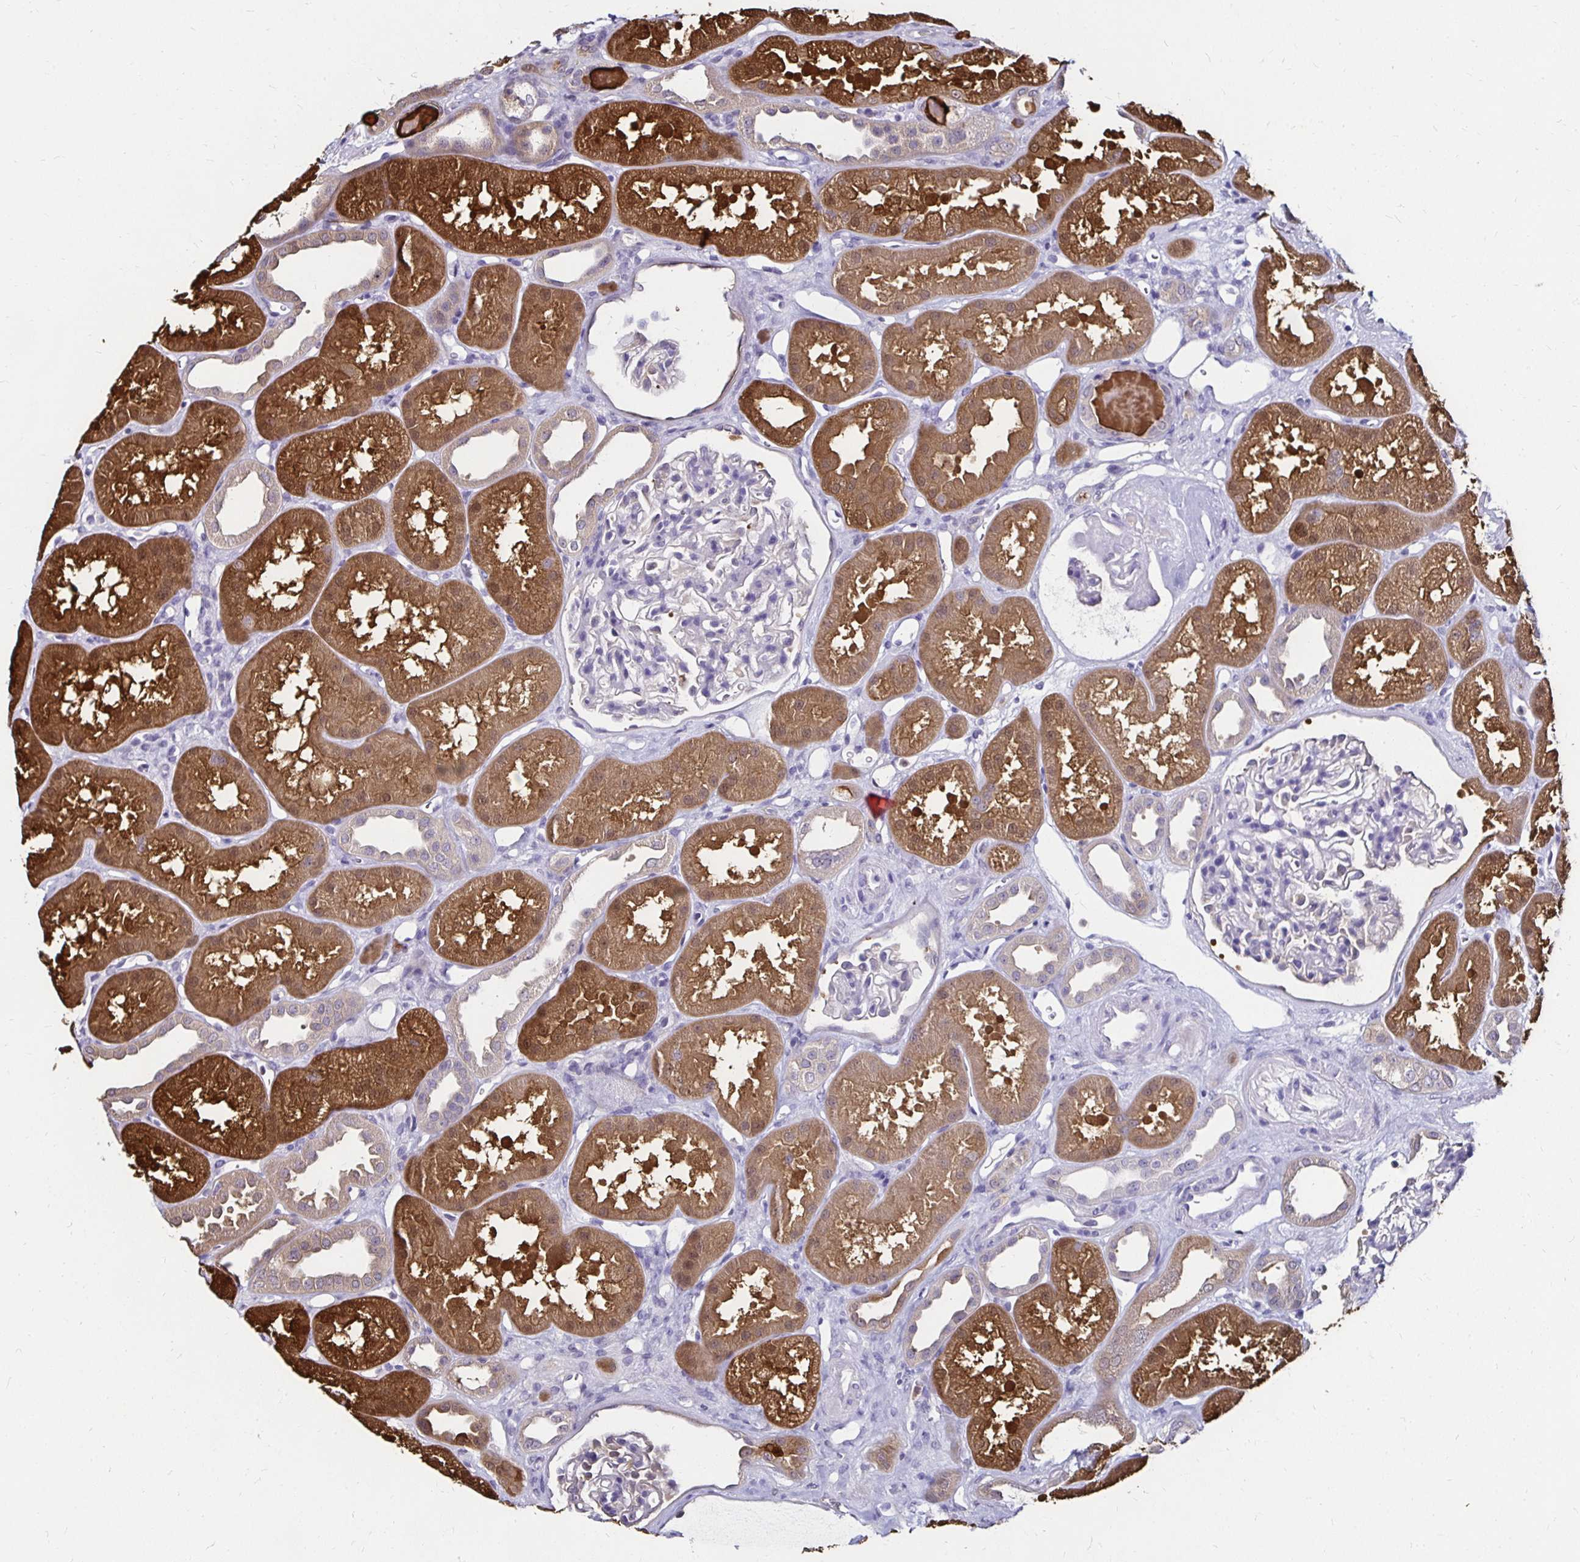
{"staining": {"intensity": "negative", "quantity": "none", "location": "none"}, "tissue": "kidney", "cell_type": "Cells in glomeruli", "image_type": "normal", "snomed": [{"axis": "morphology", "description": "Normal tissue, NOS"}, {"axis": "topography", "description": "Kidney"}], "caption": "Kidney was stained to show a protein in brown. There is no significant expression in cells in glomeruli. (Brightfield microscopy of DAB immunohistochemistry at high magnification).", "gene": "TXN", "patient": {"sex": "male", "age": 61}}